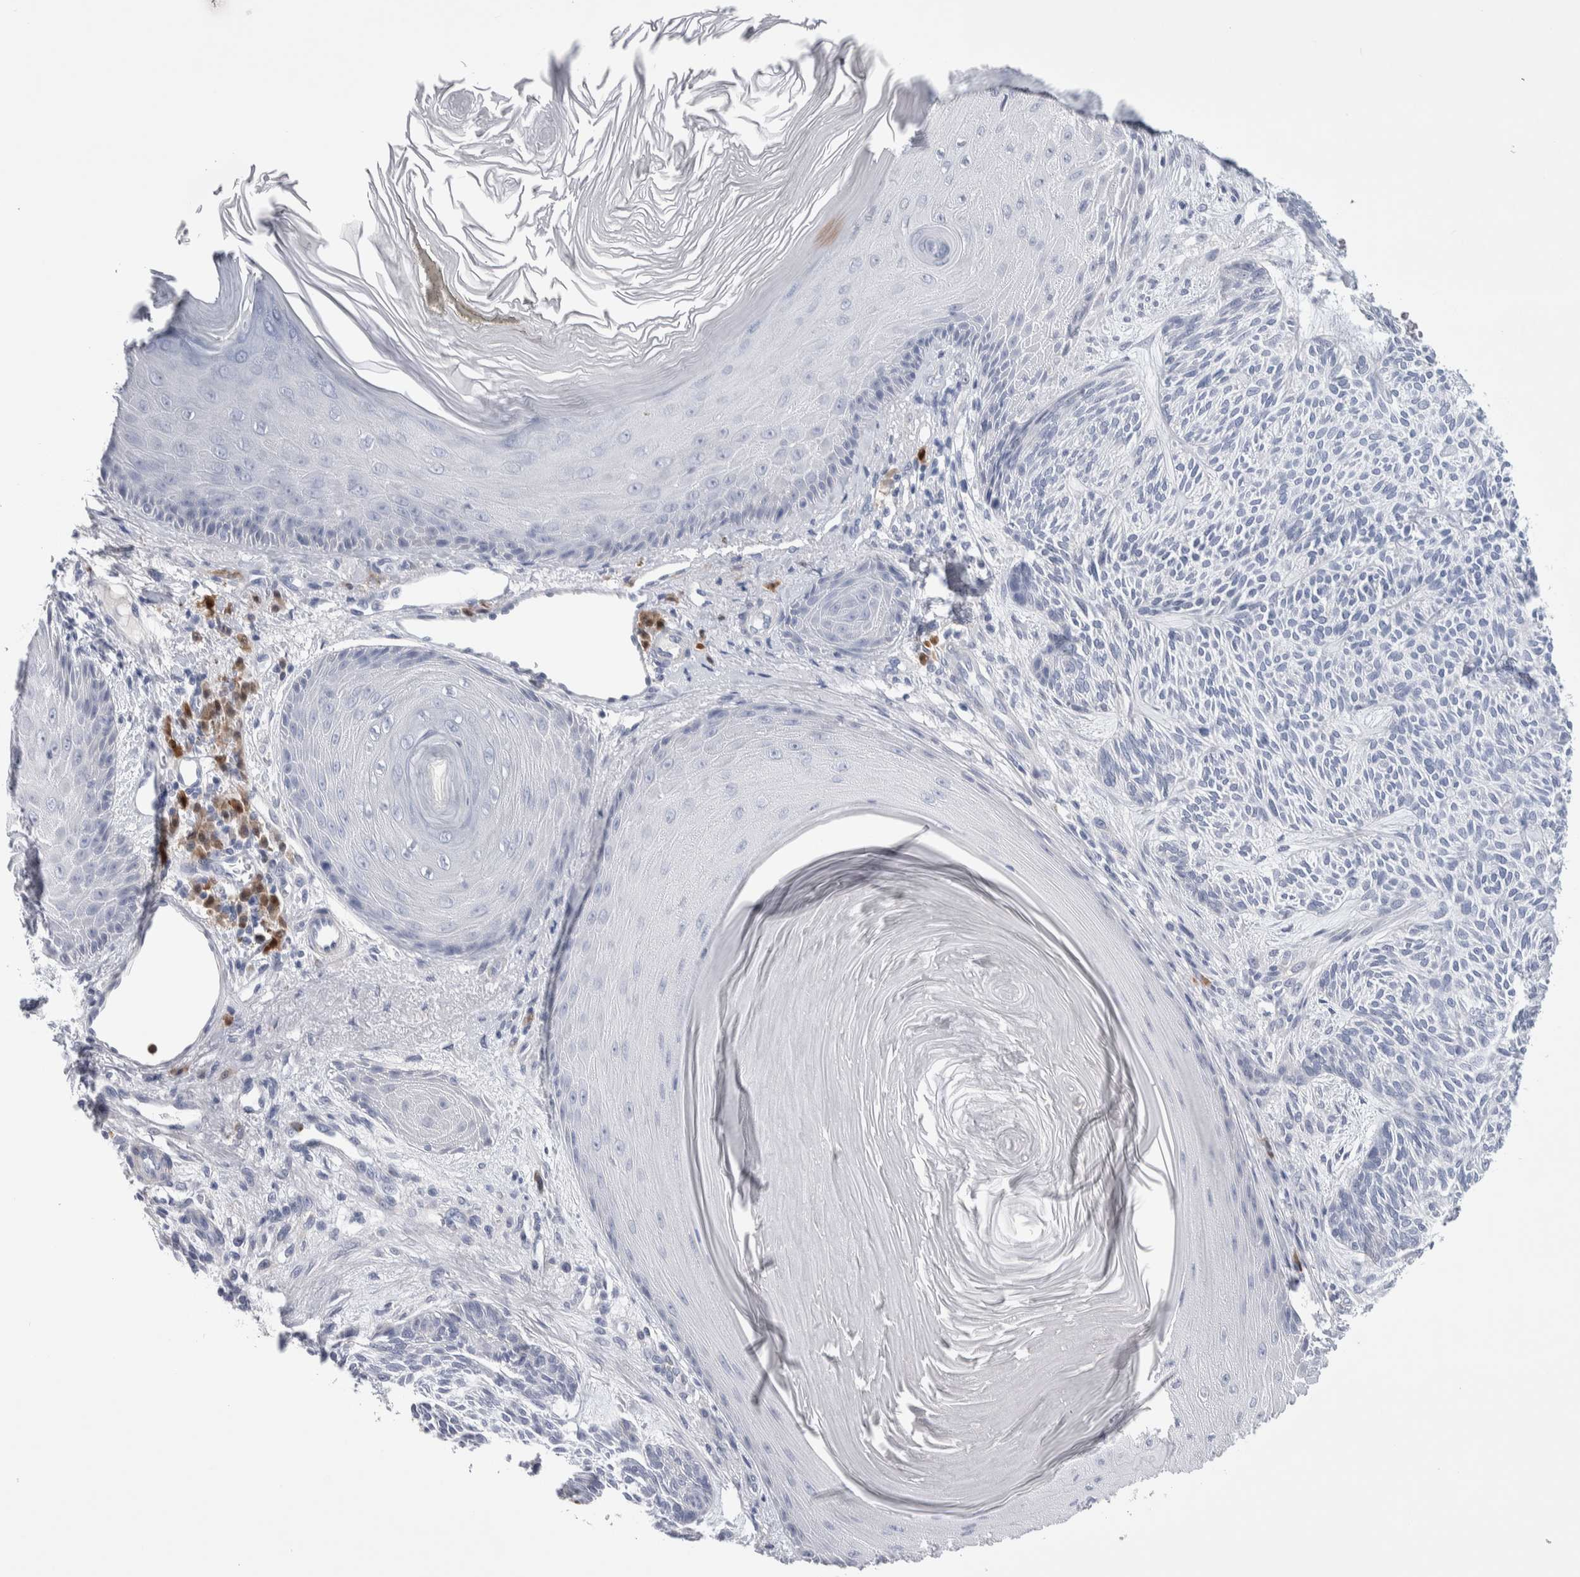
{"staining": {"intensity": "negative", "quantity": "none", "location": "none"}, "tissue": "skin cancer", "cell_type": "Tumor cells", "image_type": "cancer", "snomed": [{"axis": "morphology", "description": "Basal cell carcinoma"}, {"axis": "topography", "description": "Skin"}], "caption": "A micrograph of skin basal cell carcinoma stained for a protein displays no brown staining in tumor cells.", "gene": "LURAP1L", "patient": {"sex": "male", "age": 55}}